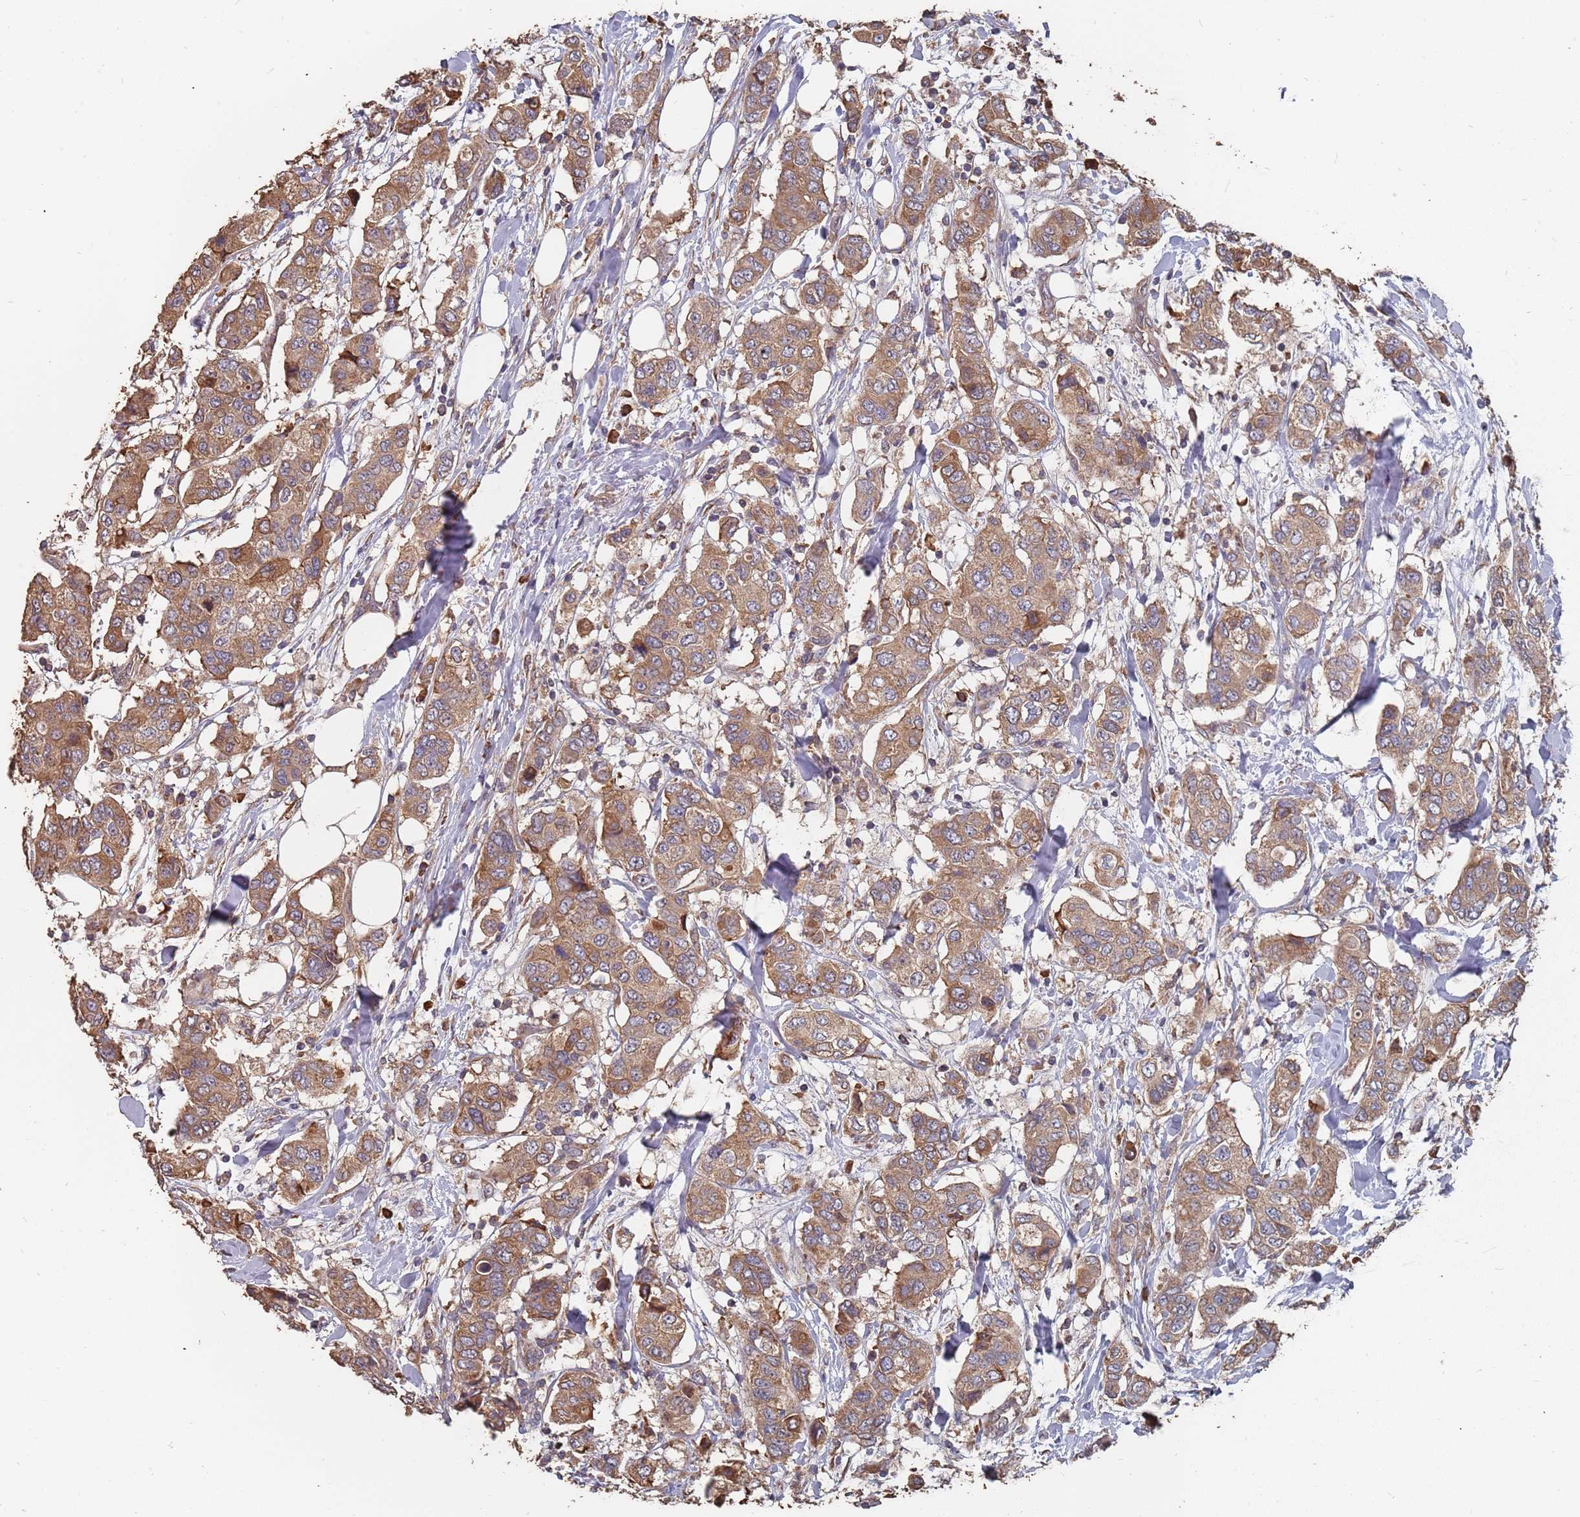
{"staining": {"intensity": "moderate", "quantity": ">75%", "location": "cytoplasmic/membranous"}, "tissue": "breast cancer", "cell_type": "Tumor cells", "image_type": "cancer", "snomed": [{"axis": "morphology", "description": "Lobular carcinoma"}, {"axis": "topography", "description": "Breast"}], "caption": "The image exhibits immunohistochemical staining of breast lobular carcinoma. There is moderate cytoplasmic/membranous staining is present in approximately >75% of tumor cells.", "gene": "ATG5", "patient": {"sex": "female", "age": 51}}